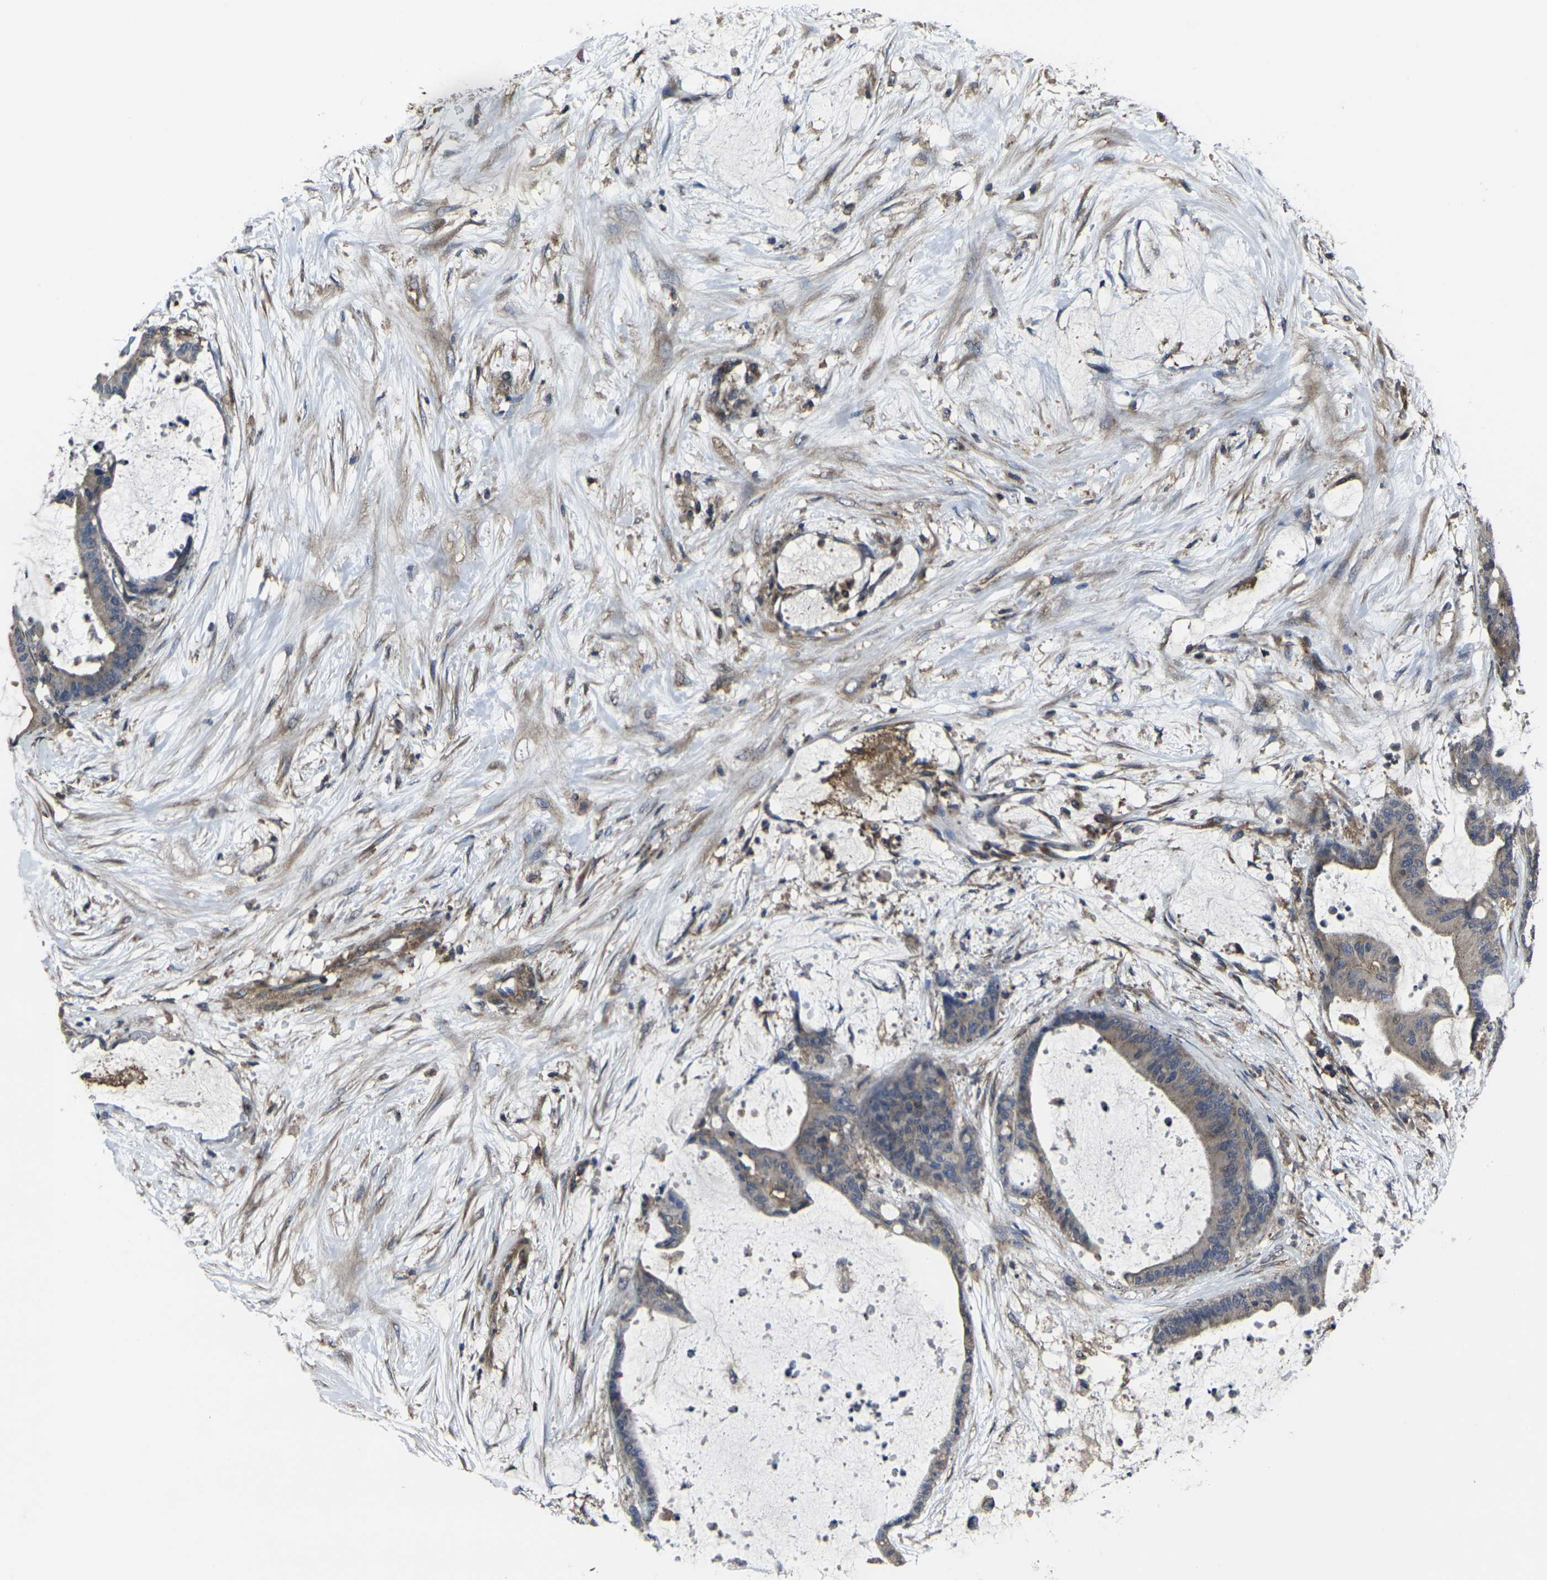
{"staining": {"intensity": "weak", "quantity": ">75%", "location": "cytoplasmic/membranous"}, "tissue": "liver cancer", "cell_type": "Tumor cells", "image_type": "cancer", "snomed": [{"axis": "morphology", "description": "Cholangiocarcinoma"}, {"axis": "topography", "description": "Liver"}], "caption": "A histopathology image of liver cholangiocarcinoma stained for a protein displays weak cytoplasmic/membranous brown staining in tumor cells.", "gene": "PRKACB", "patient": {"sex": "female", "age": 73}}